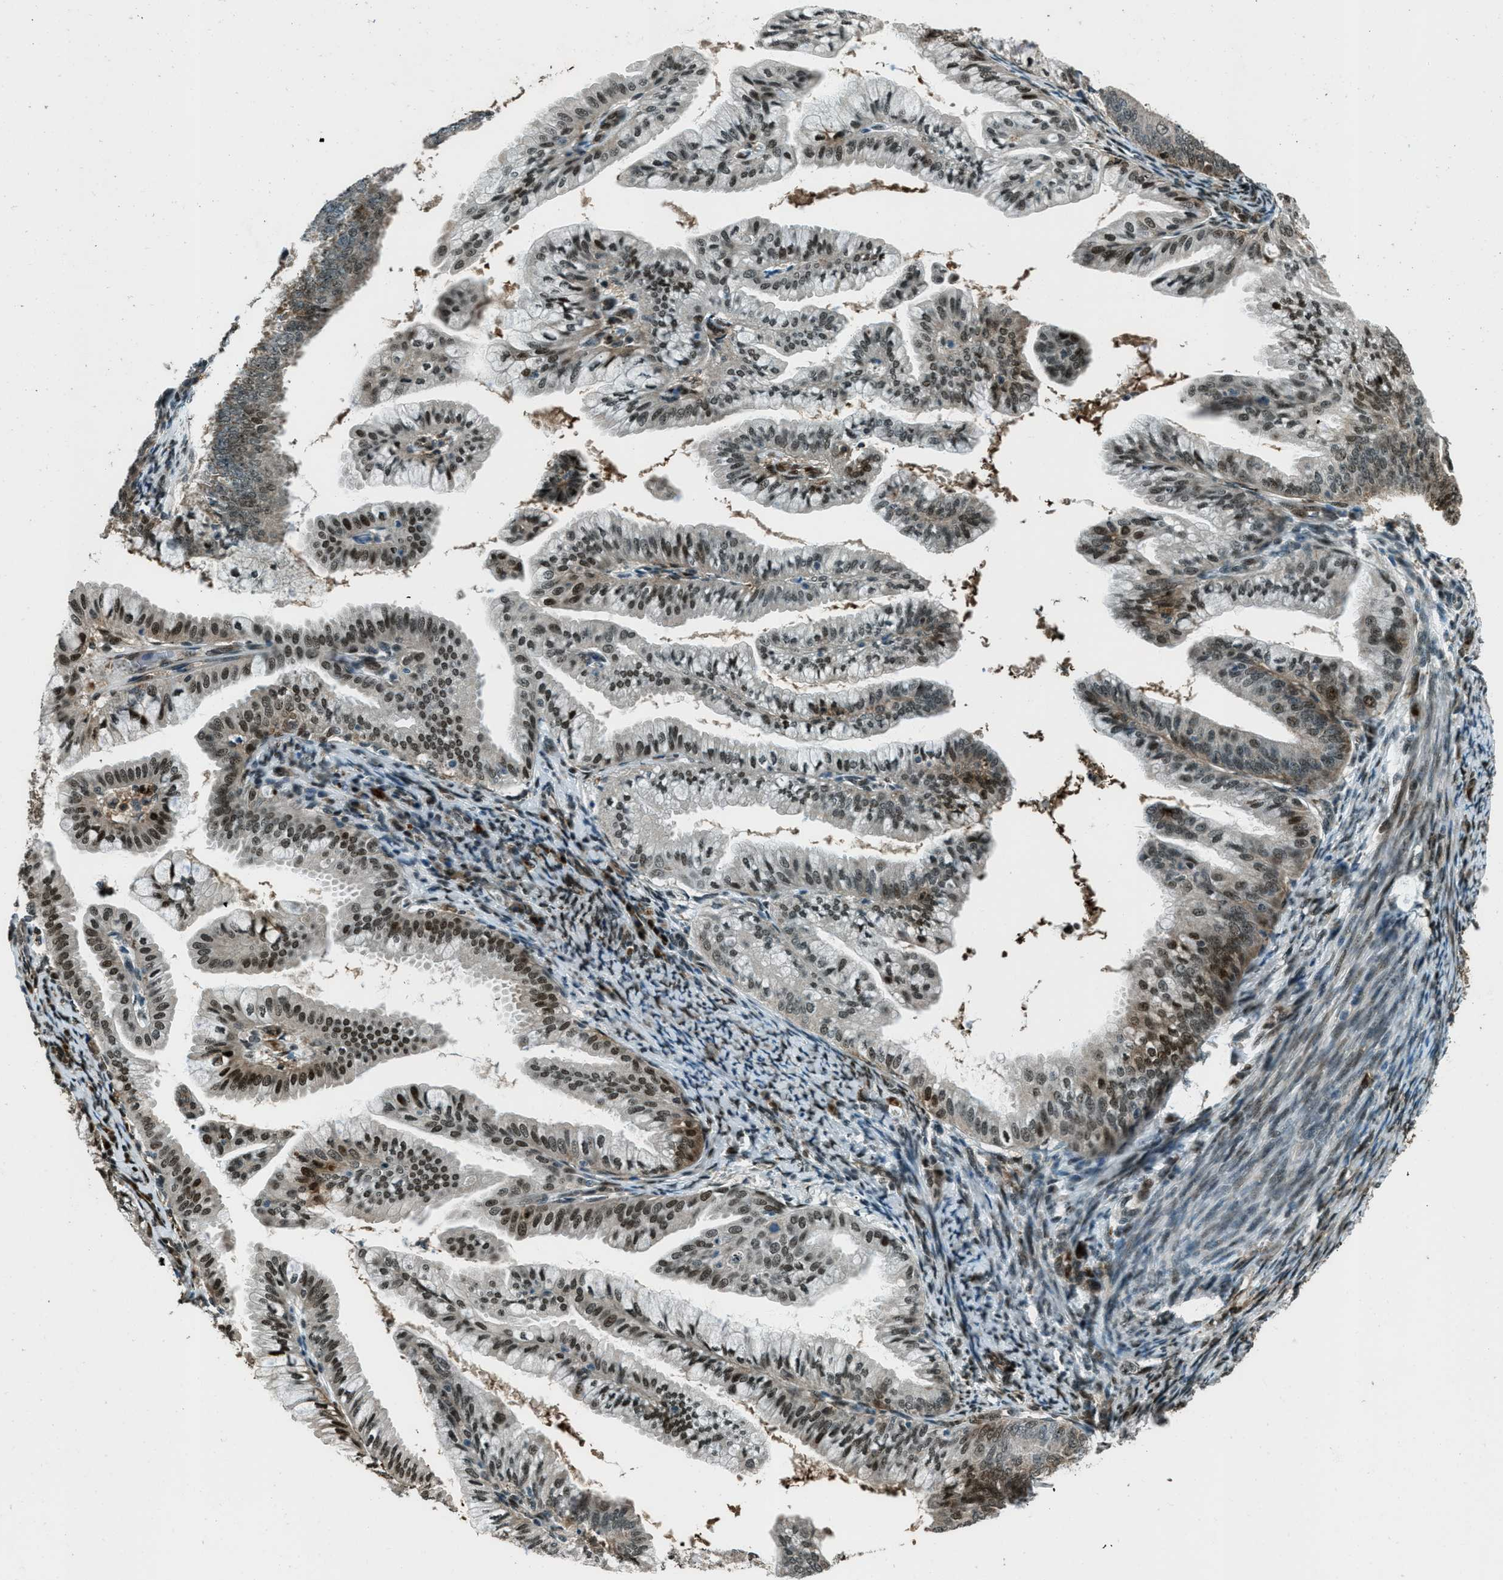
{"staining": {"intensity": "moderate", "quantity": ">75%", "location": "cytoplasmic/membranous,nuclear"}, "tissue": "endometrial cancer", "cell_type": "Tumor cells", "image_type": "cancer", "snomed": [{"axis": "morphology", "description": "Adenocarcinoma, NOS"}, {"axis": "topography", "description": "Endometrium"}], "caption": "Immunohistochemistry (DAB (3,3'-diaminobenzidine)) staining of human endometrial cancer reveals moderate cytoplasmic/membranous and nuclear protein staining in approximately >75% of tumor cells. (DAB = brown stain, brightfield microscopy at high magnification).", "gene": "TARDBP", "patient": {"sex": "female", "age": 63}}